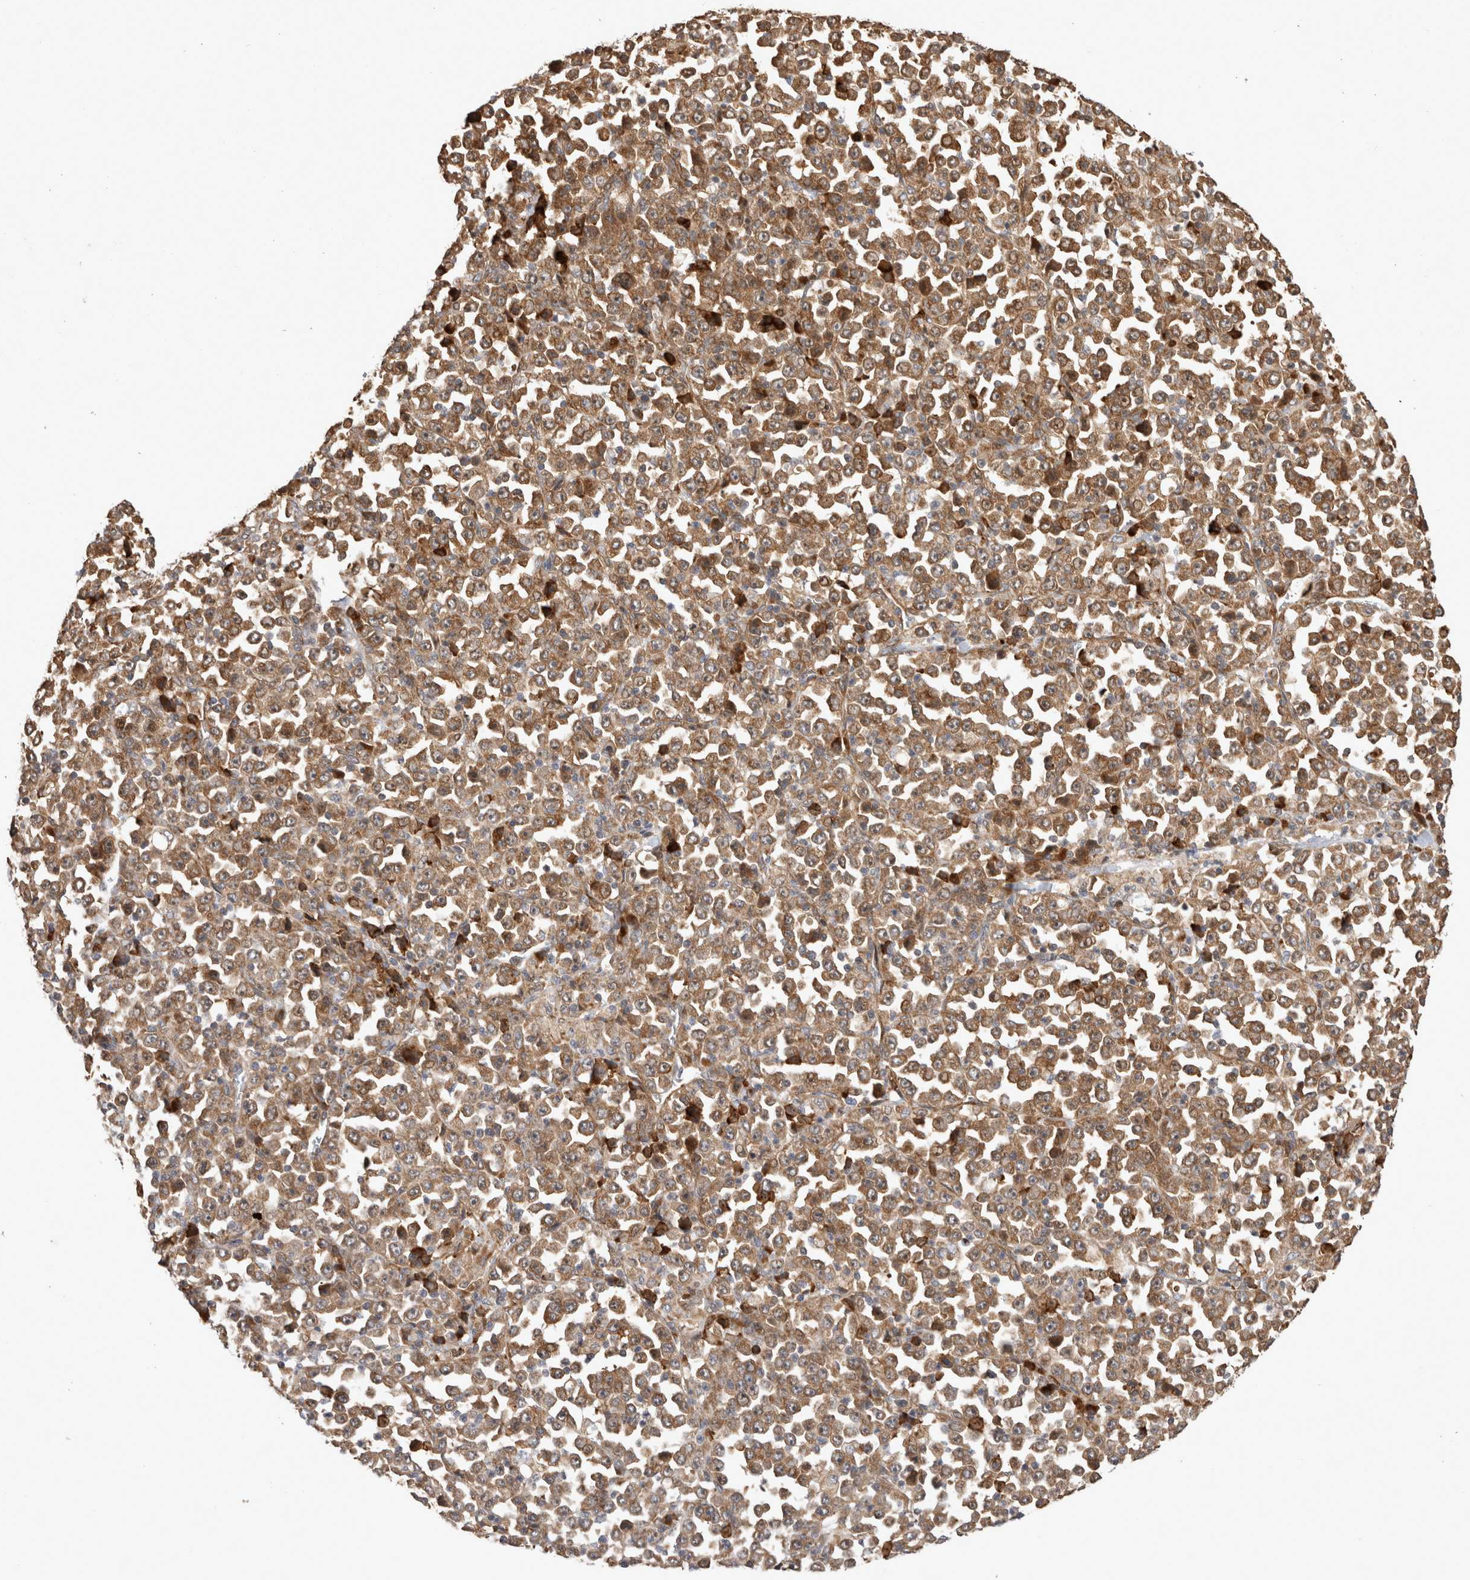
{"staining": {"intensity": "moderate", "quantity": ">75%", "location": "cytoplasmic/membranous"}, "tissue": "stomach cancer", "cell_type": "Tumor cells", "image_type": "cancer", "snomed": [{"axis": "morphology", "description": "Normal tissue, NOS"}, {"axis": "morphology", "description": "Adenocarcinoma, NOS"}, {"axis": "topography", "description": "Stomach, upper"}, {"axis": "topography", "description": "Stomach"}], "caption": "The photomicrograph exhibits staining of stomach cancer, revealing moderate cytoplasmic/membranous protein positivity (brown color) within tumor cells.", "gene": "PCDHB15", "patient": {"sex": "male", "age": 59}}